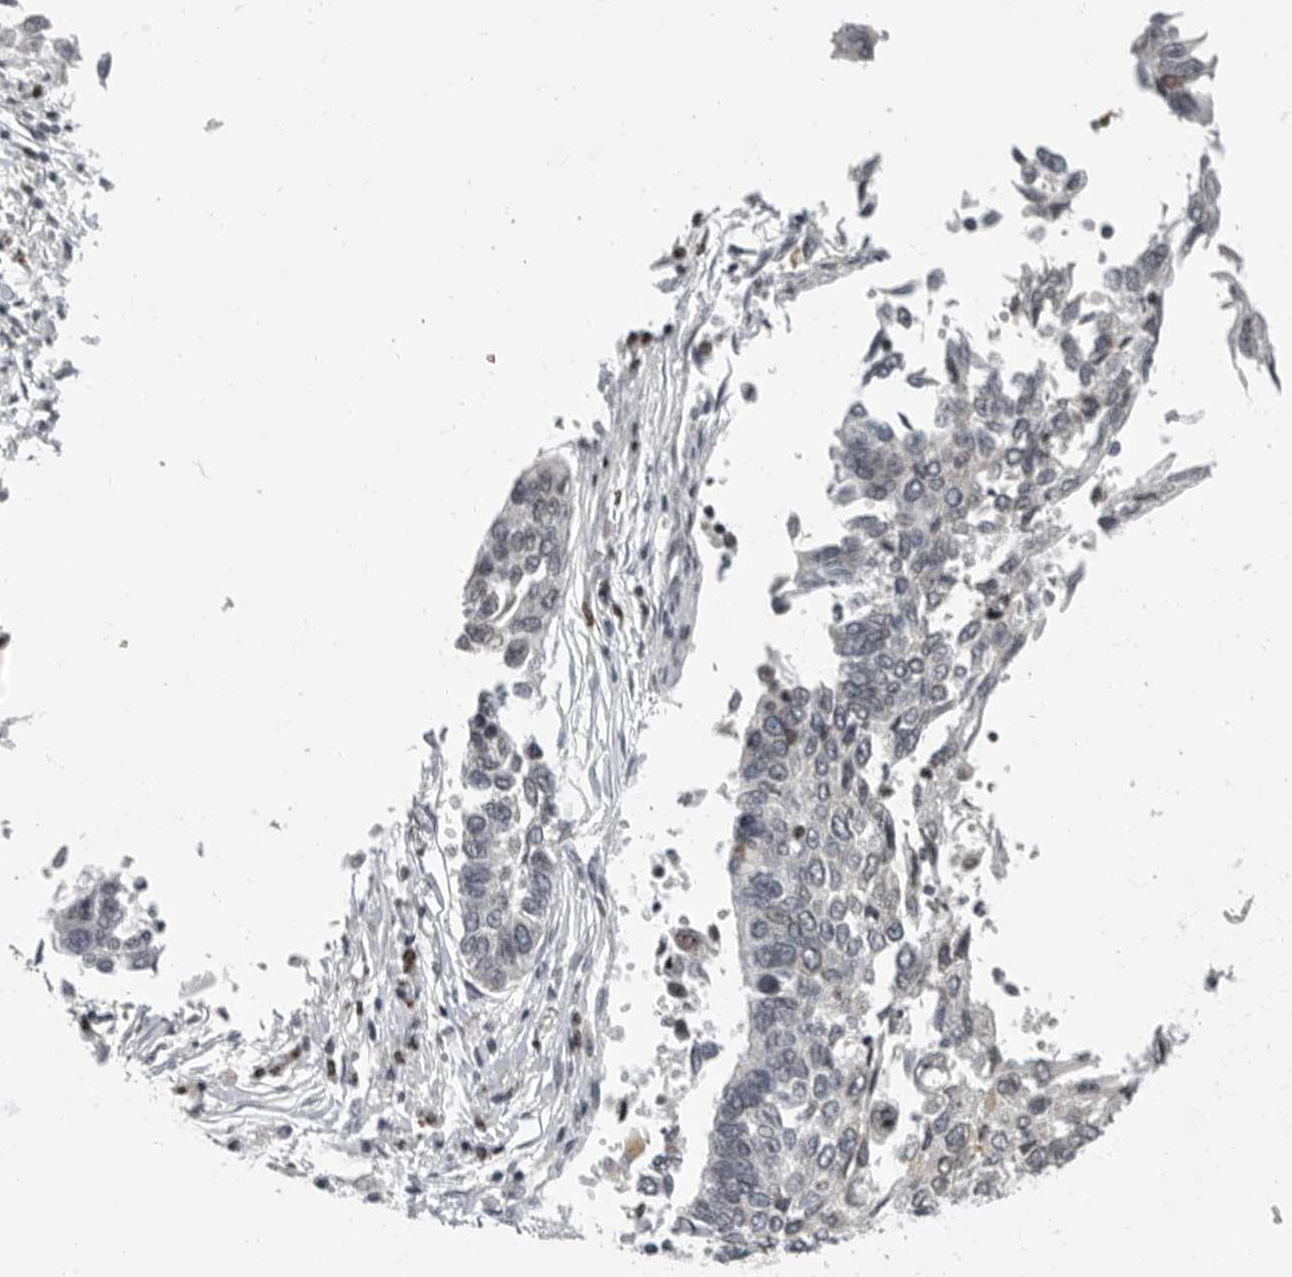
{"staining": {"intensity": "negative", "quantity": "none", "location": "none"}, "tissue": "lung cancer", "cell_type": "Tumor cells", "image_type": "cancer", "snomed": [{"axis": "morphology", "description": "Normal tissue, NOS"}, {"axis": "morphology", "description": "Squamous cell carcinoma, NOS"}, {"axis": "topography", "description": "Cartilage tissue"}, {"axis": "topography", "description": "Bronchus"}, {"axis": "topography", "description": "Lung"}, {"axis": "topography", "description": "Peripheral nerve tissue"}], "caption": "A high-resolution micrograph shows immunohistochemistry staining of lung cancer, which reveals no significant staining in tumor cells.", "gene": "EVI5", "patient": {"sex": "female", "age": 49}}